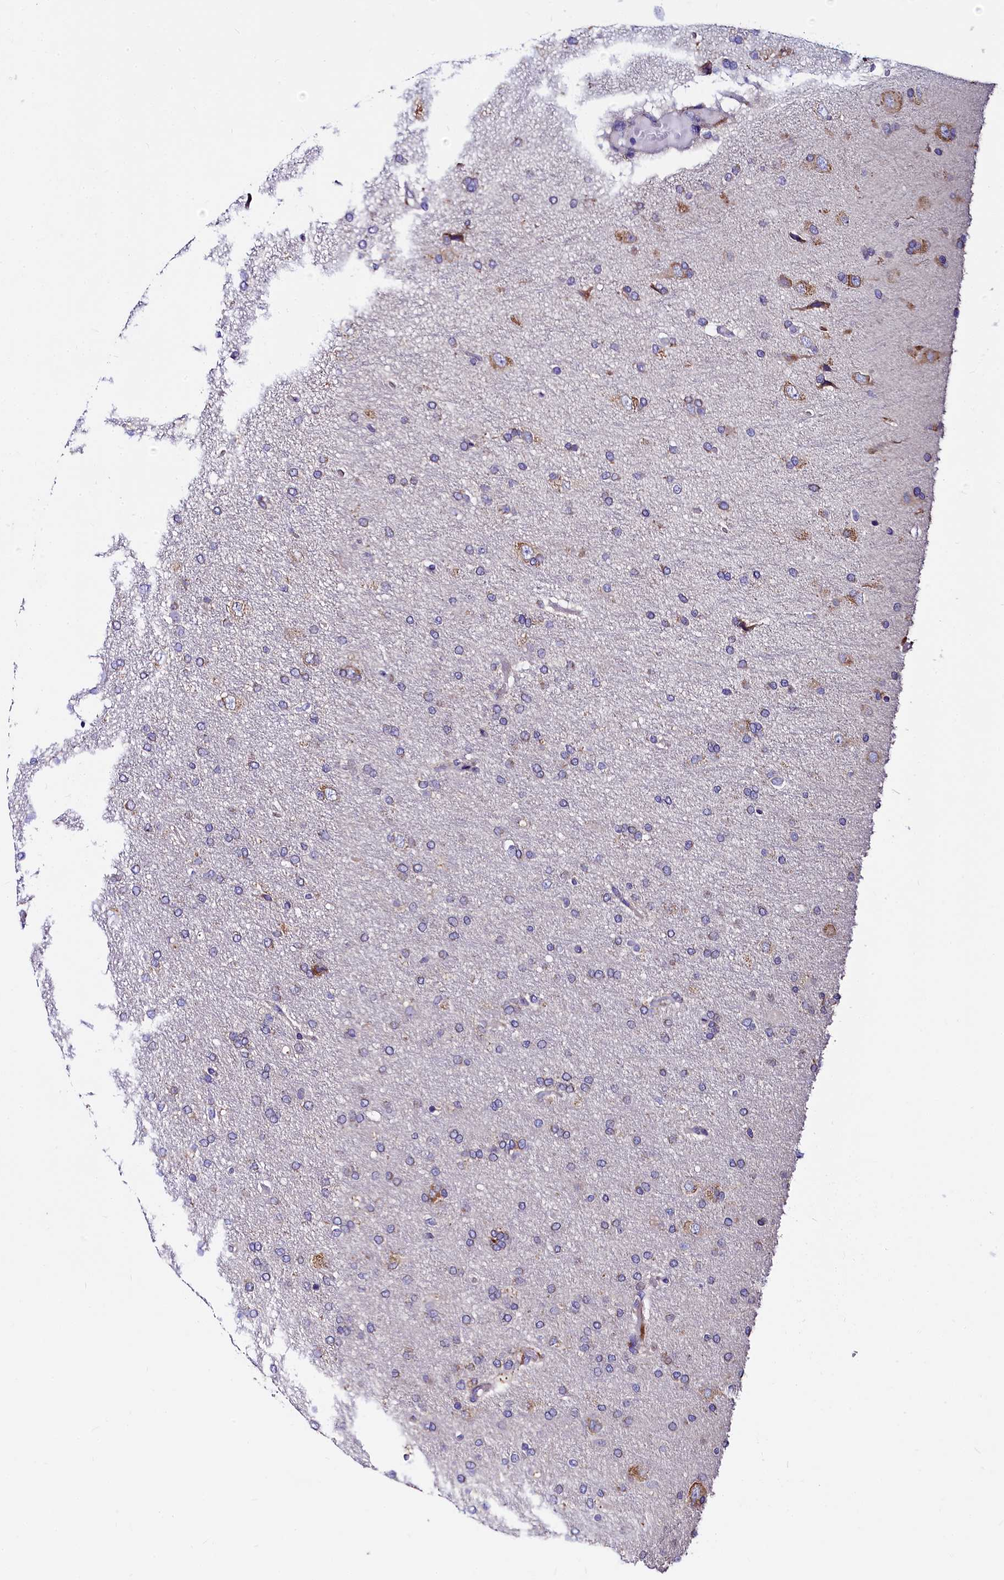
{"staining": {"intensity": "weak", "quantity": "<25%", "location": "cytoplasmic/membranous"}, "tissue": "glioma", "cell_type": "Tumor cells", "image_type": "cancer", "snomed": [{"axis": "morphology", "description": "Glioma, malignant, High grade"}, {"axis": "topography", "description": "Brain"}], "caption": "IHC of human high-grade glioma (malignant) shows no expression in tumor cells.", "gene": "QARS1", "patient": {"sex": "male", "age": 72}}